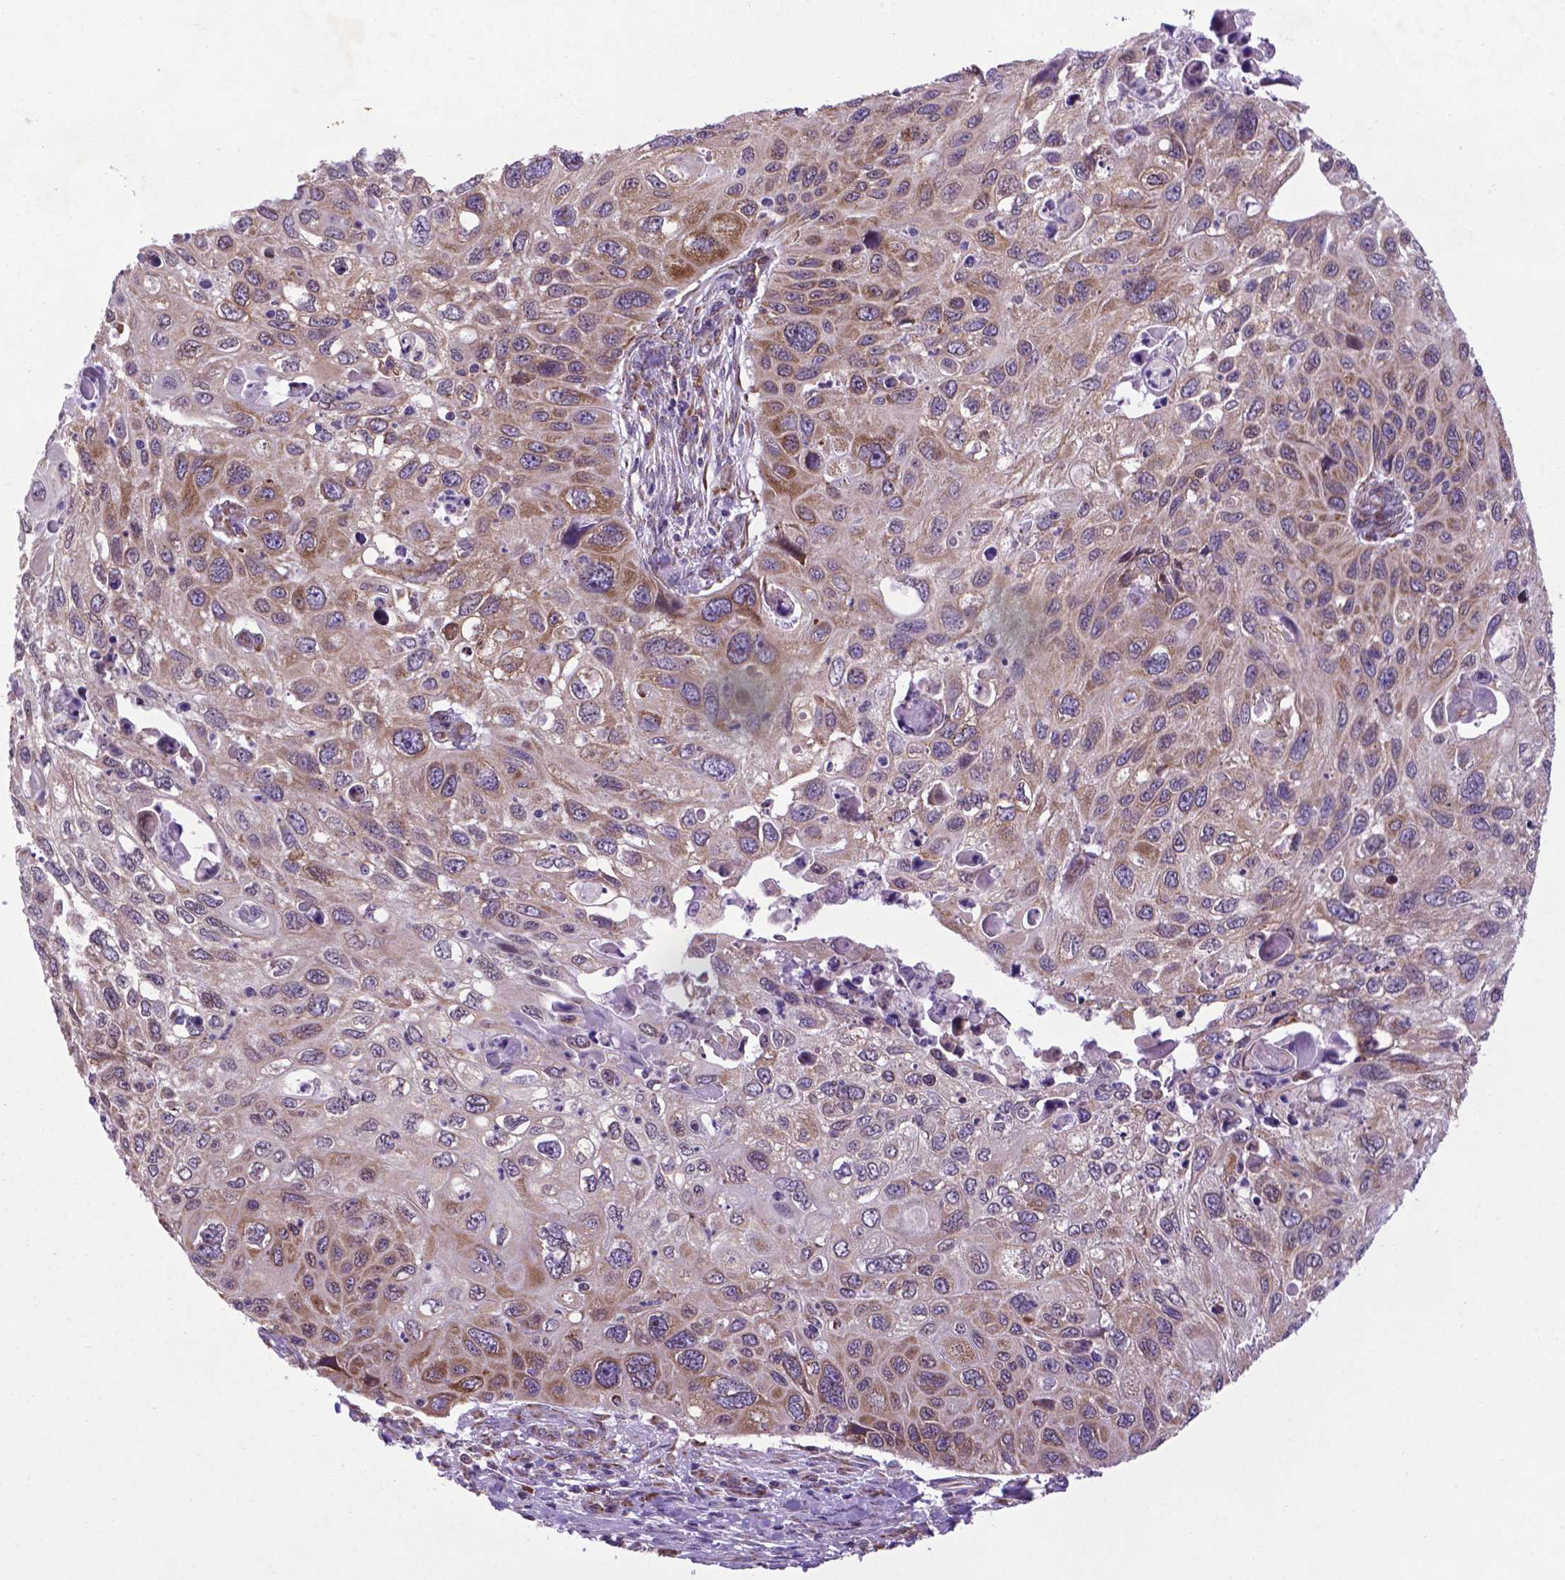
{"staining": {"intensity": "moderate", "quantity": "<25%", "location": "cytoplasmic/membranous"}, "tissue": "cervical cancer", "cell_type": "Tumor cells", "image_type": "cancer", "snomed": [{"axis": "morphology", "description": "Squamous cell carcinoma, NOS"}, {"axis": "topography", "description": "Cervix"}], "caption": "Squamous cell carcinoma (cervical) stained for a protein (brown) shows moderate cytoplasmic/membranous positive positivity in about <25% of tumor cells.", "gene": "WDR83OS", "patient": {"sex": "female", "age": 70}}